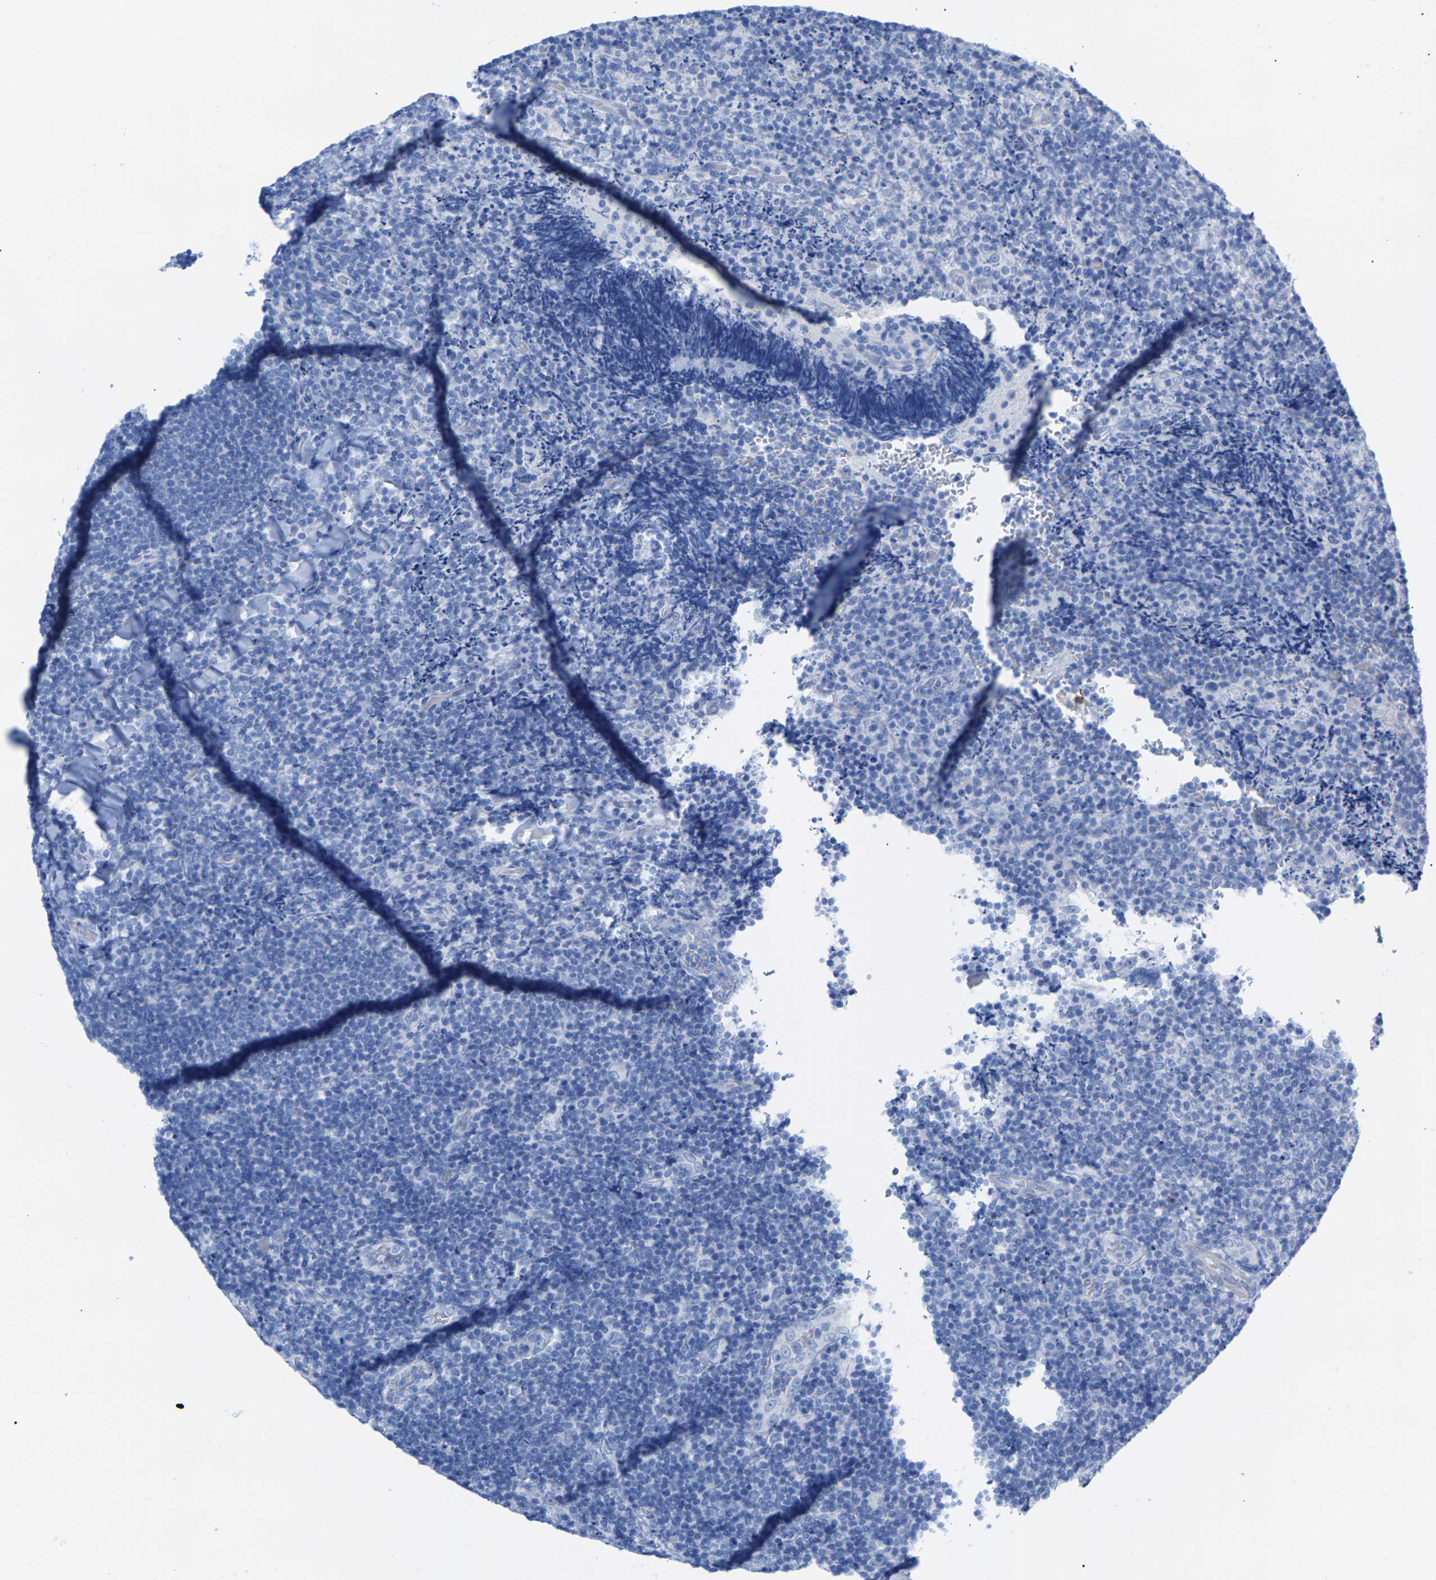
{"staining": {"intensity": "negative", "quantity": "none", "location": "none"}, "tissue": "lymphoma", "cell_type": "Tumor cells", "image_type": "cancer", "snomed": [{"axis": "morphology", "description": "Malignant lymphoma, non-Hodgkin's type, High grade"}, {"axis": "topography", "description": "Tonsil"}], "caption": "This is a photomicrograph of IHC staining of malignant lymphoma, non-Hodgkin's type (high-grade), which shows no positivity in tumor cells.", "gene": "CPA1", "patient": {"sex": "female", "age": 36}}